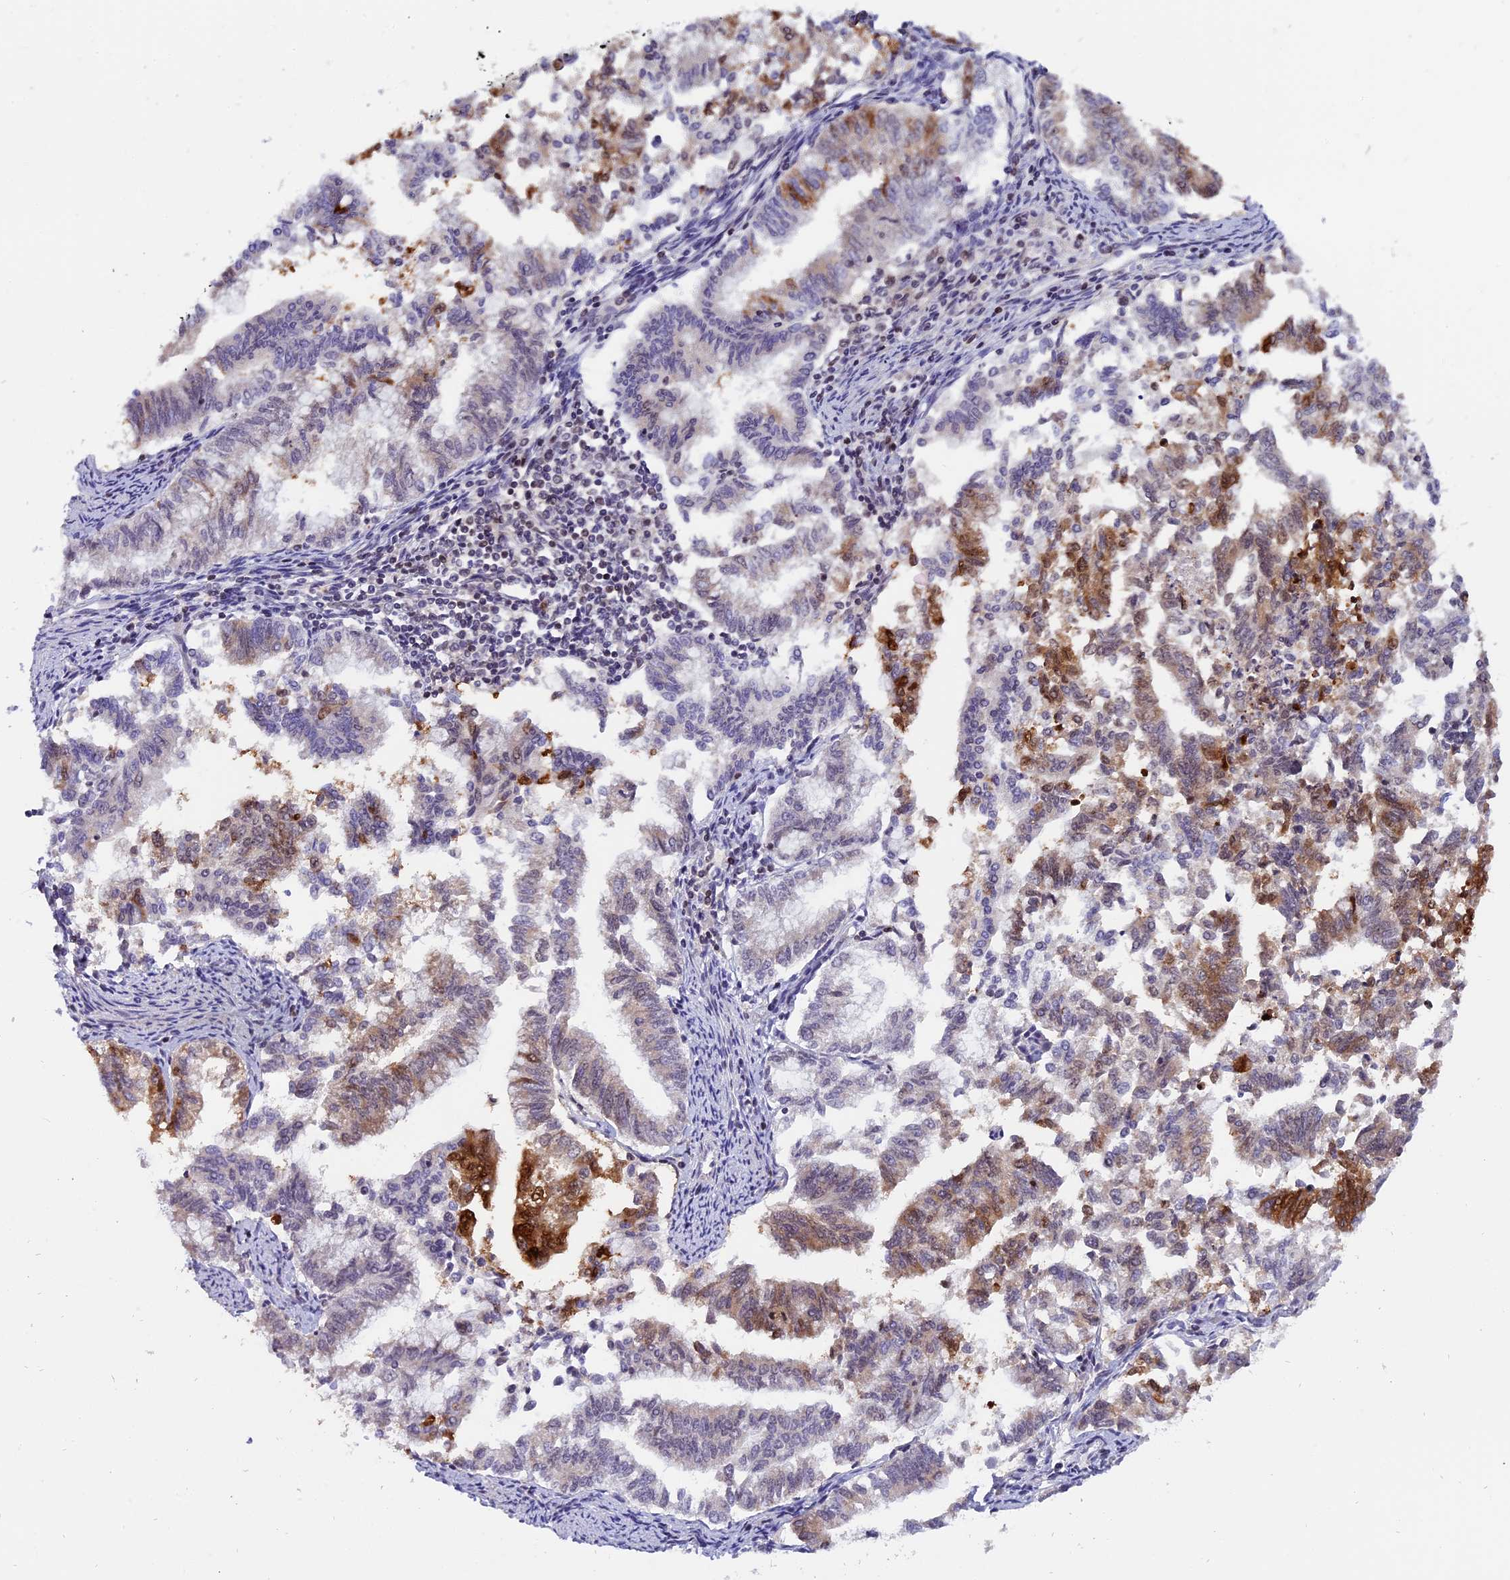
{"staining": {"intensity": "moderate", "quantity": "25%-75%", "location": "cytoplasmic/membranous,nuclear"}, "tissue": "endometrial cancer", "cell_type": "Tumor cells", "image_type": "cancer", "snomed": [{"axis": "morphology", "description": "Adenocarcinoma, NOS"}, {"axis": "topography", "description": "Endometrium"}], "caption": "Protein expression analysis of endometrial adenocarcinoma reveals moderate cytoplasmic/membranous and nuclear staining in about 25%-75% of tumor cells.", "gene": "TADA3", "patient": {"sex": "female", "age": 79}}